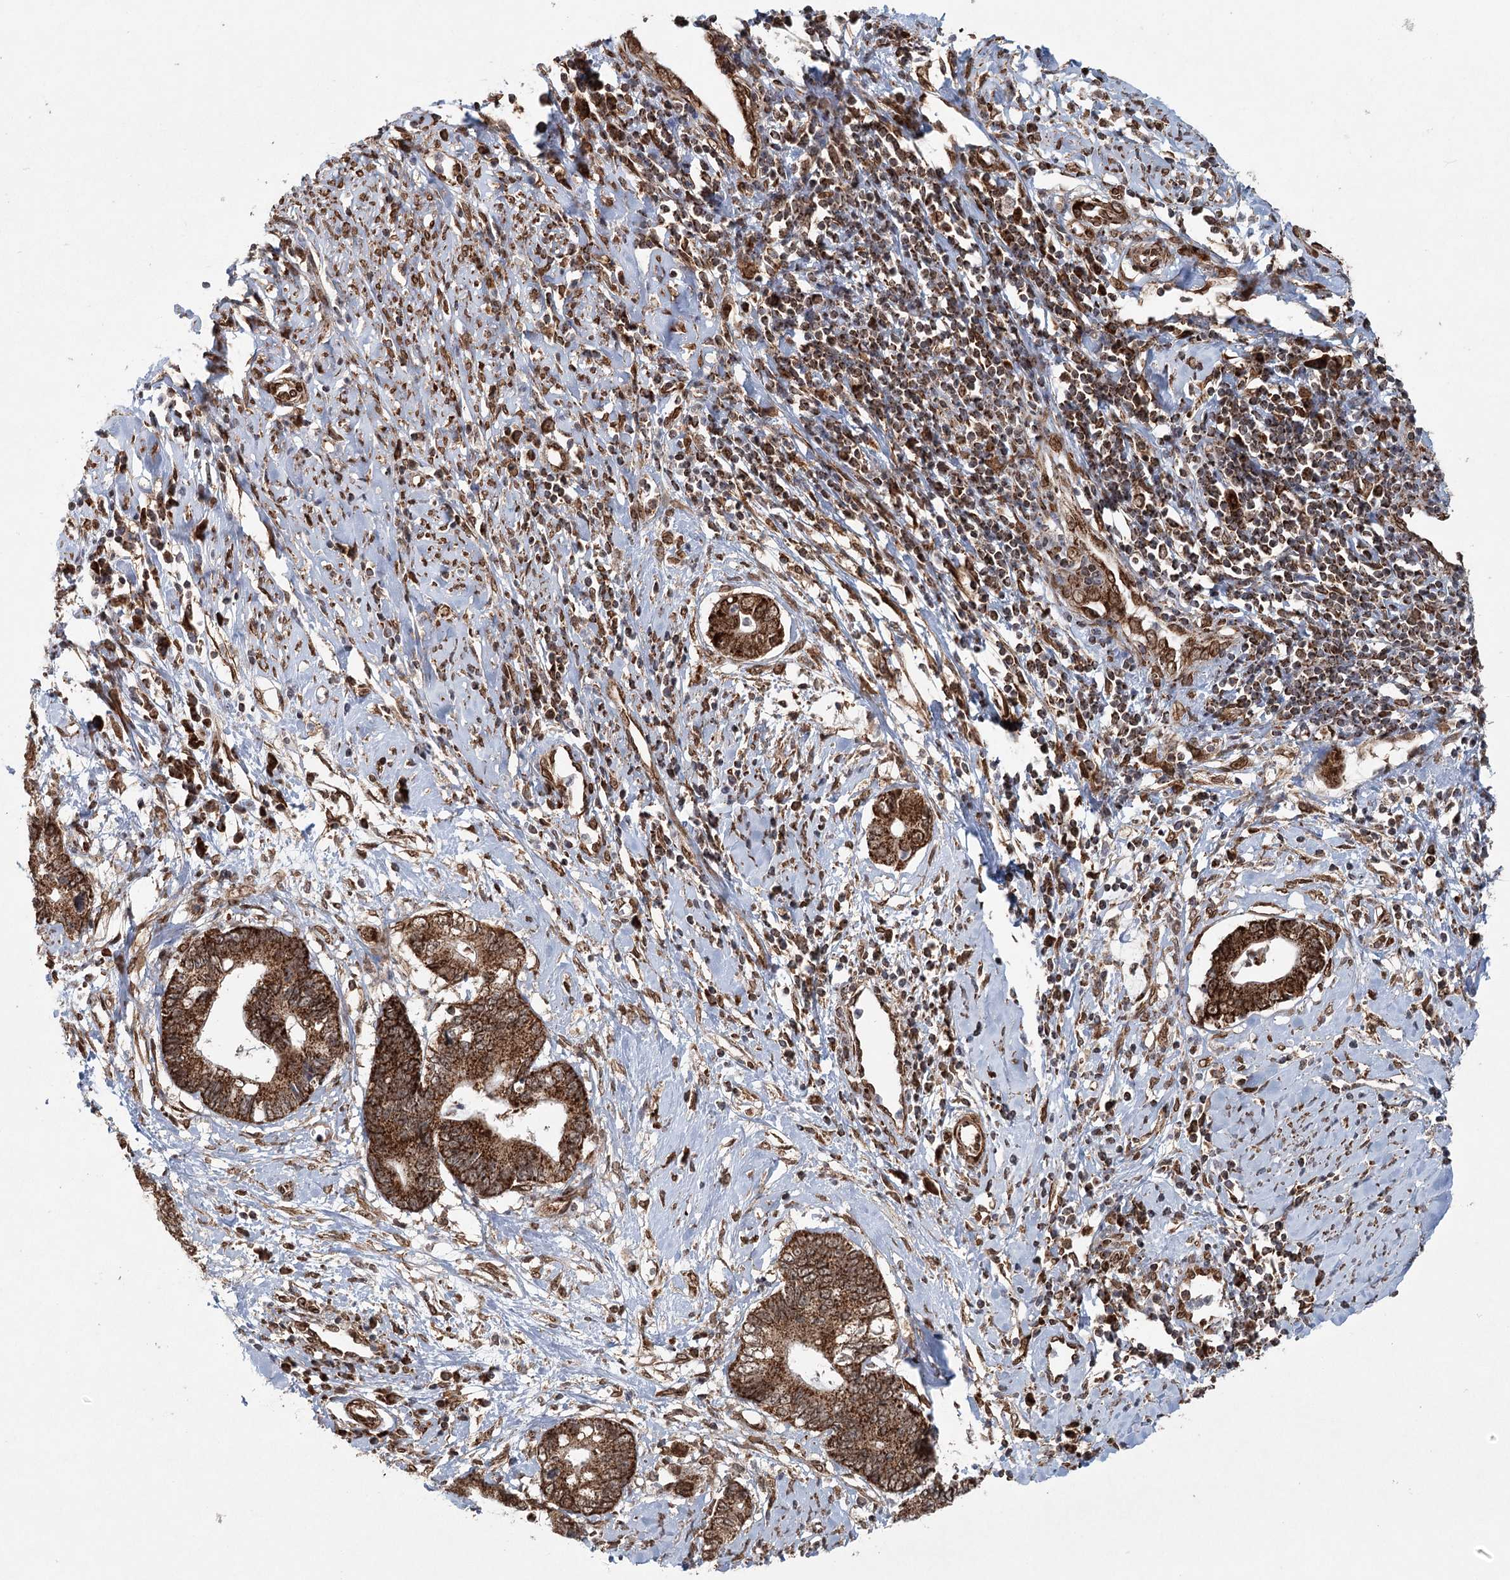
{"staining": {"intensity": "strong", "quantity": ">75%", "location": "cytoplasmic/membranous,nuclear"}, "tissue": "cervical cancer", "cell_type": "Tumor cells", "image_type": "cancer", "snomed": [{"axis": "morphology", "description": "Adenocarcinoma, NOS"}, {"axis": "topography", "description": "Cervix"}], "caption": "Protein expression analysis of human cervical cancer (adenocarcinoma) reveals strong cytoplasmic/membranous and nuclear positivity in approximately >75% of tumor cells.", "gene": "BCKDHA", "patient": {"sex": "female", "age": 44}}